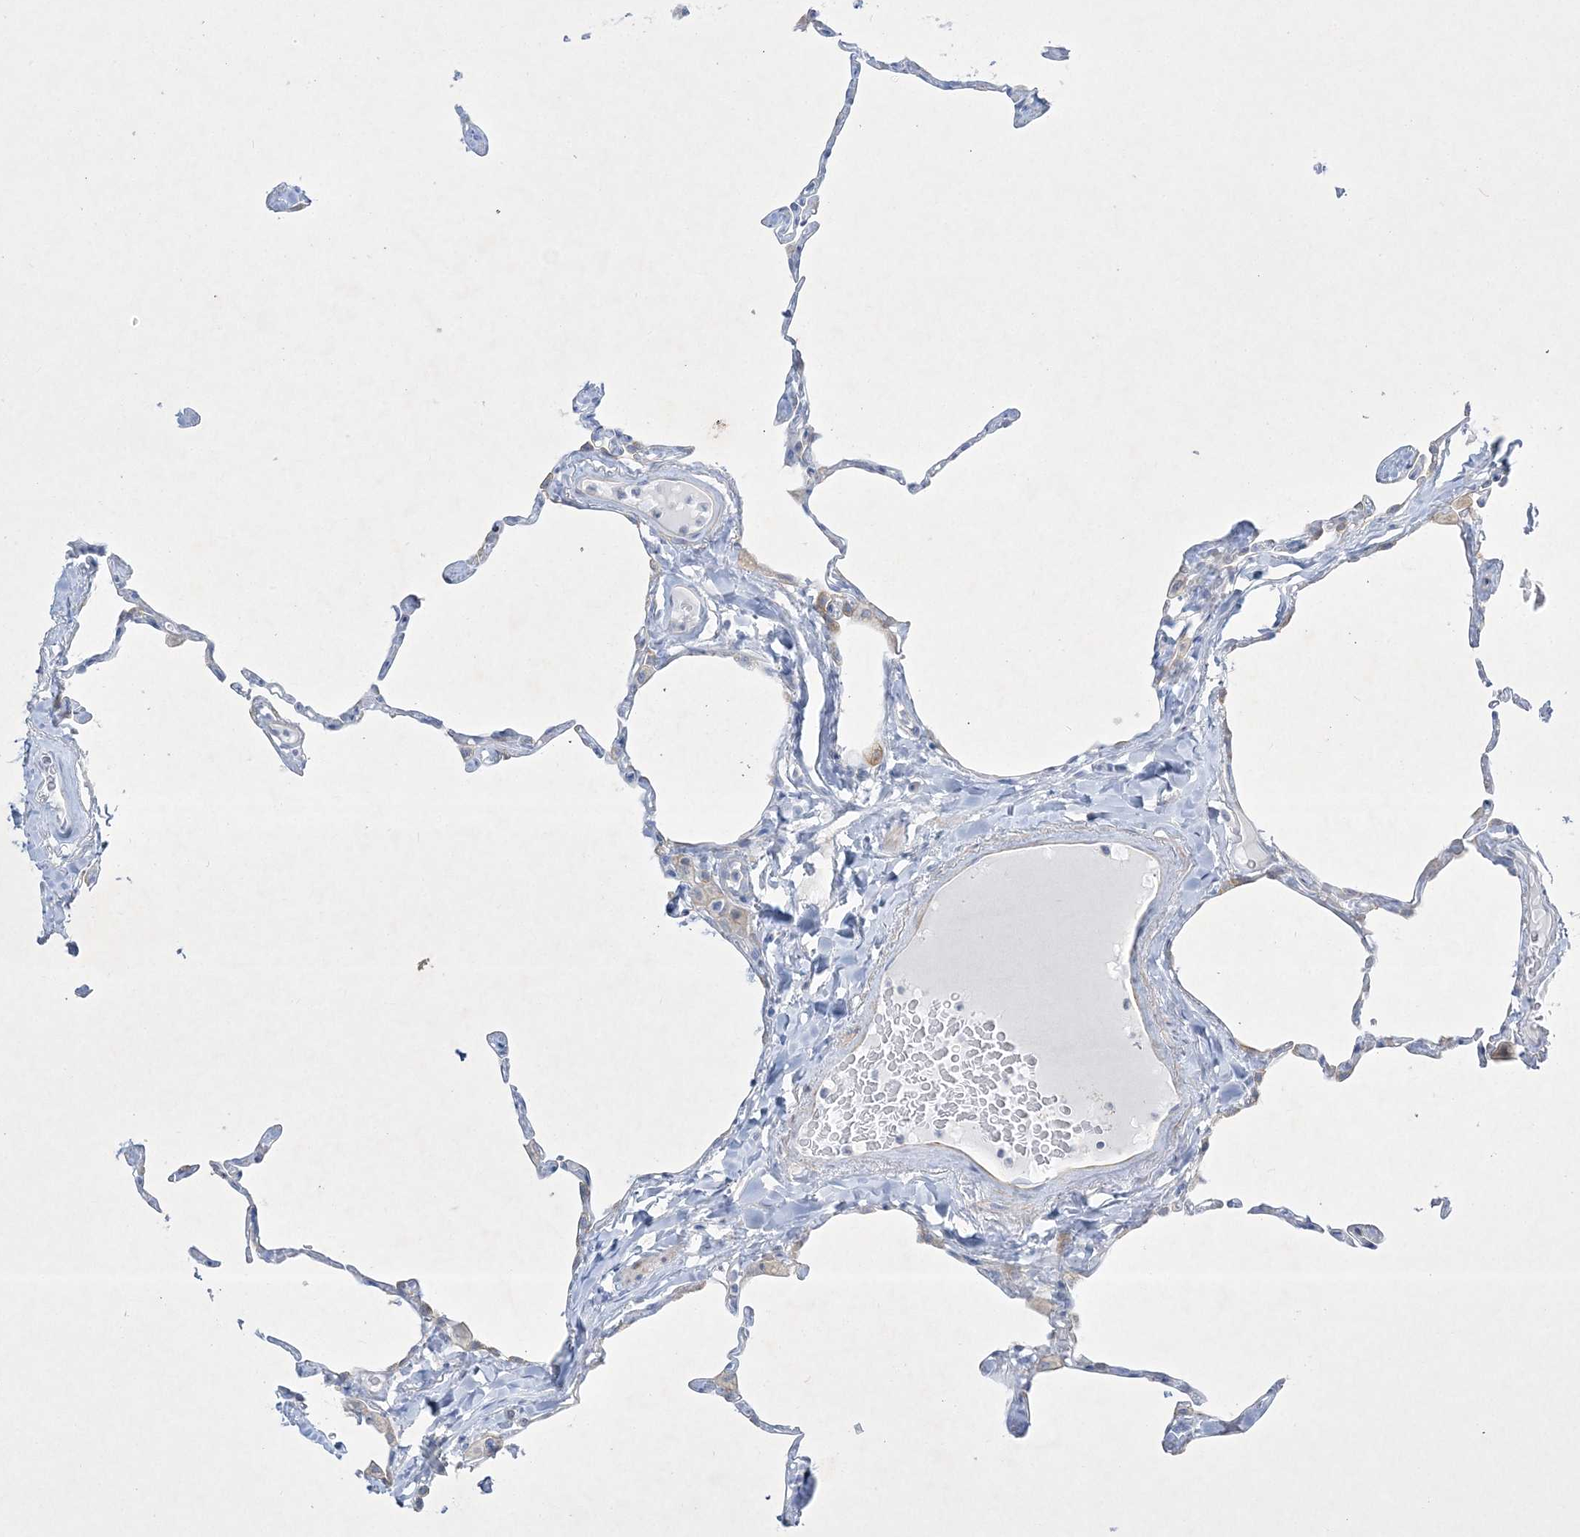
{"staining": {"intensity": "negative", "quantity": "none", "location": "none"}, "tissue": "lung", "cell_type": "Alveolar cells", "image_type": "normal", "snomed": [{"axis": "morphology", "description": "Normal tissue, NOS"}, {"axis": "topography", "description": "Lung"}], "caption": "The histopathology image exhibits no significant staining in alveolar cells of lung.", "gene": "FARSB", "patient": {"sex": "male", "age": 65}}